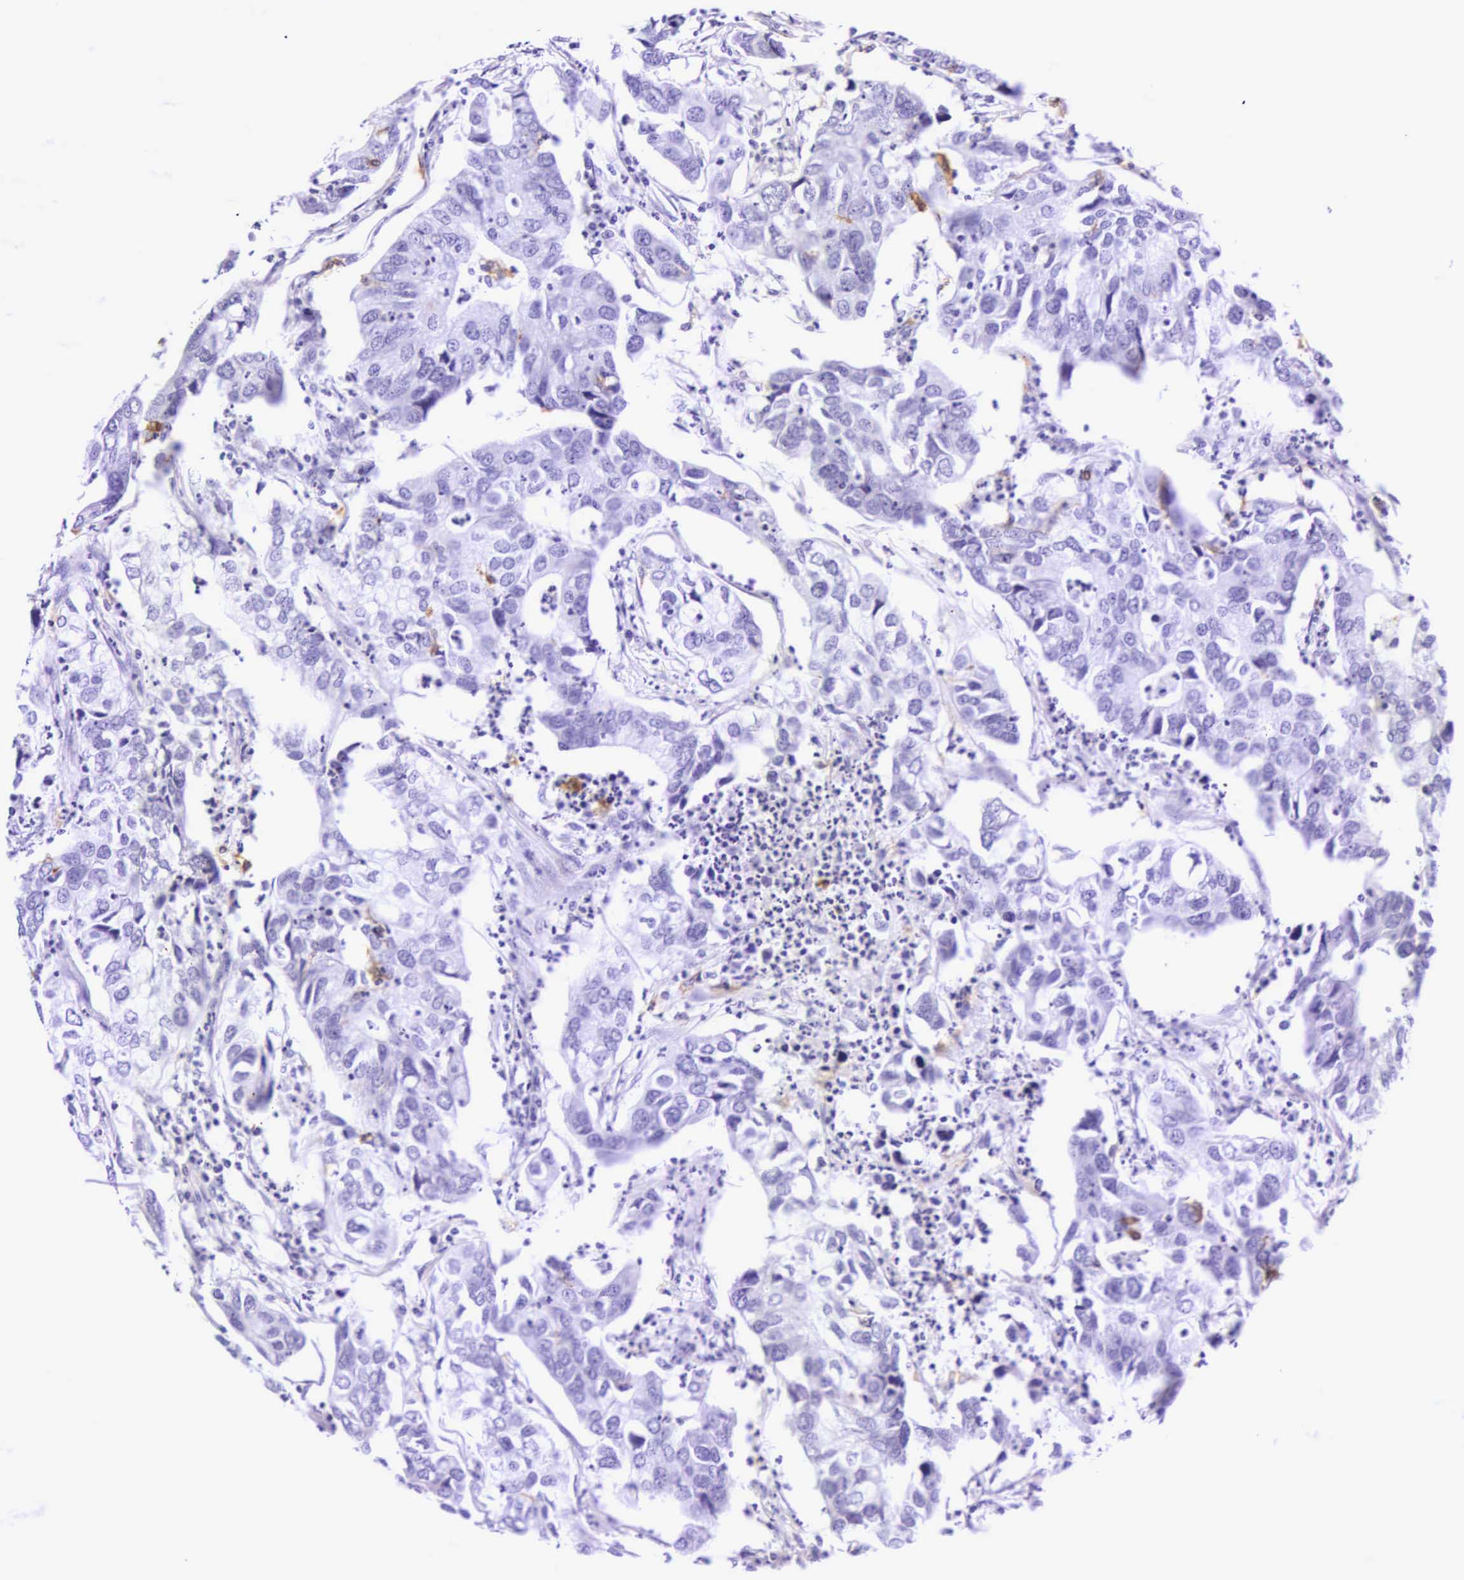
{"staining": {"intensity": "negative", "quantity": "none", "location": "none"}, "tissue": "lung cancer", "cell_type": "Tumor cells", "image_type": "cancer", "snomed": [{"axis": "morphology", "description": "Adenocarcinoma, NOS"}, {"axis": "topography", "description": "Lung"}], "caption": "Immunohistochemical staining of human lung adenocarcinoma displays no significant staining in tumor cells.", "gene": "CD1A", "patient": {"sex": "male", "age": 48}}